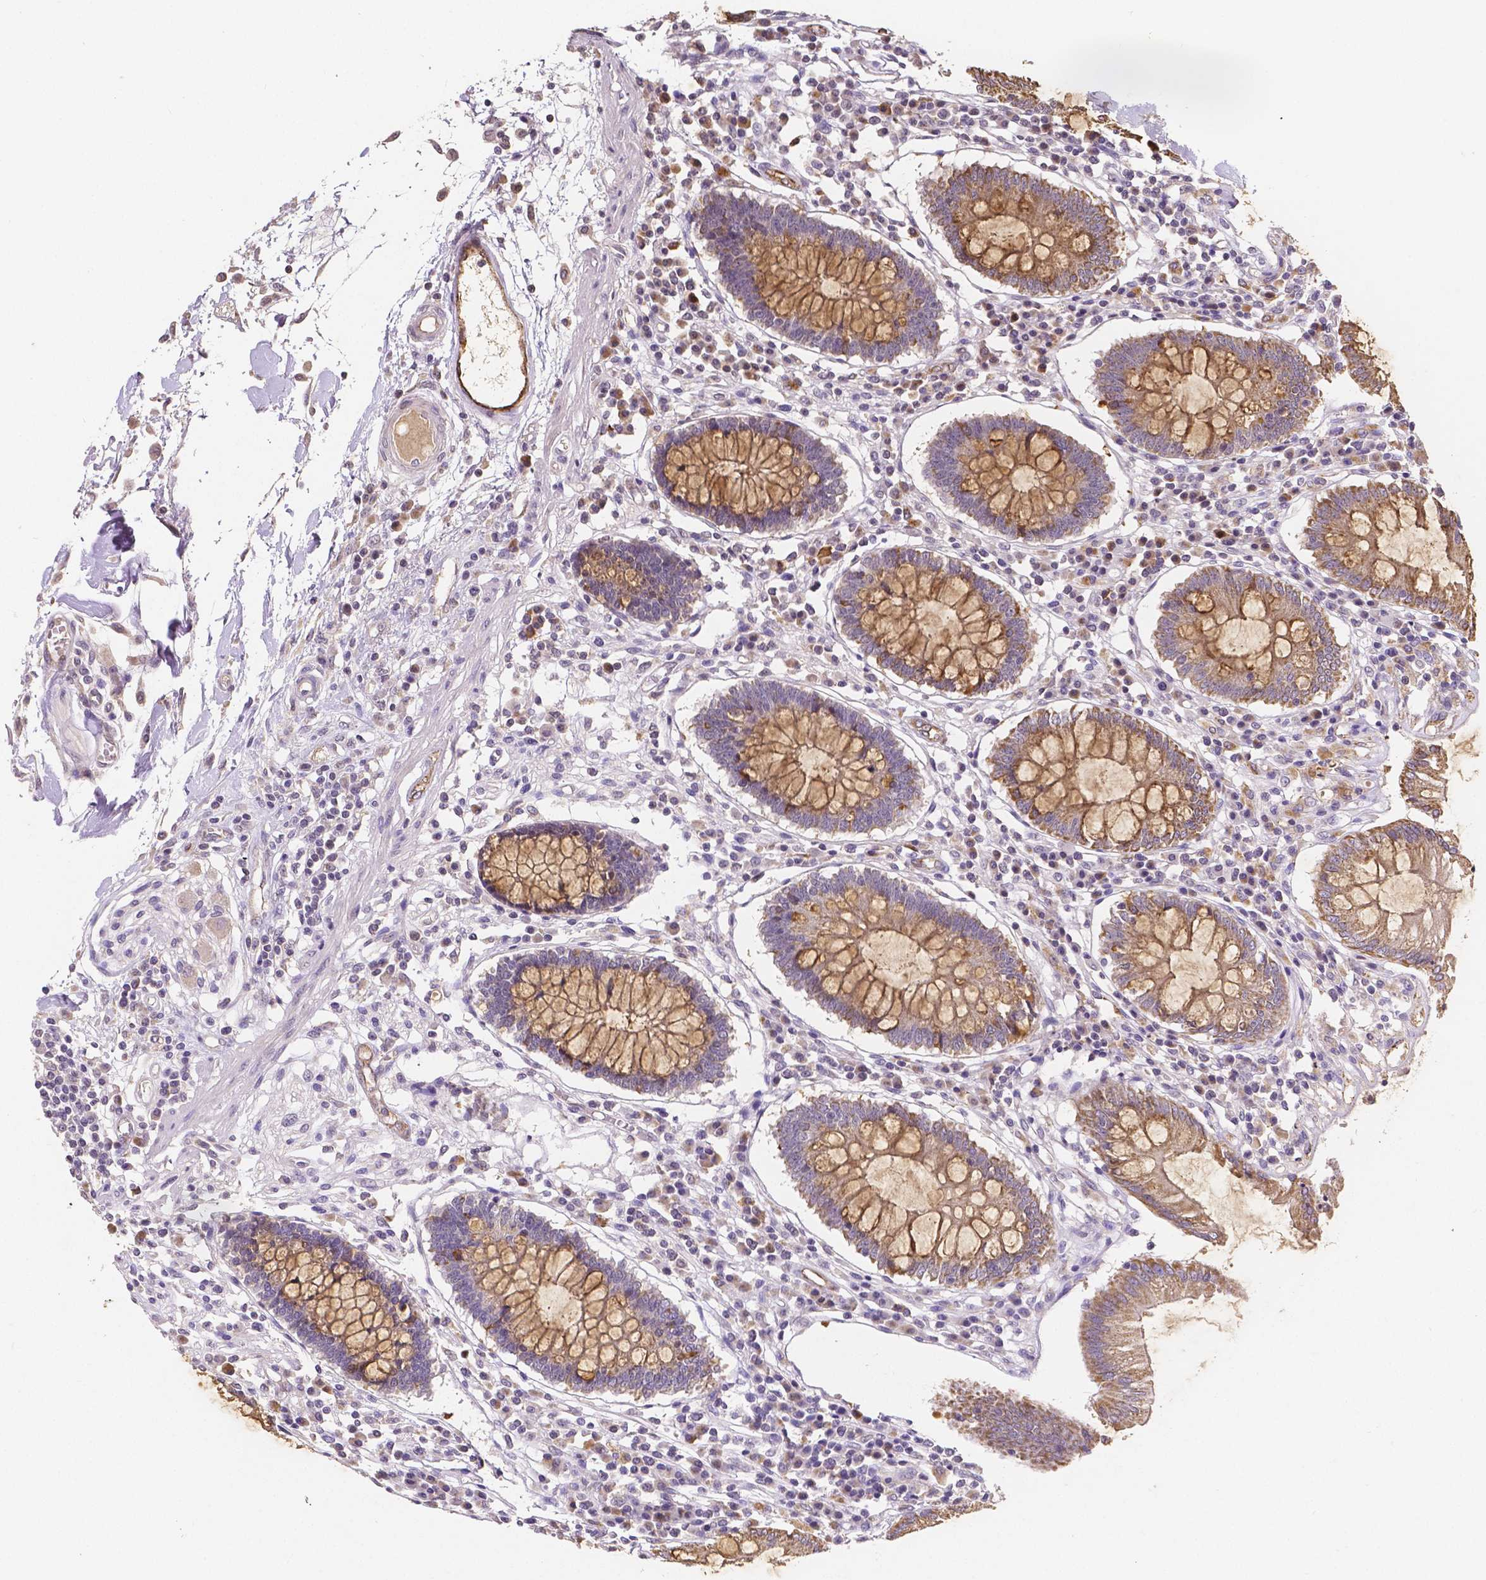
{"staining": {"intensity": "moderate", "quantity": ">75%", "location": "cytoplasmic/membranous"}, "tissue": "colon", "cell_type": "Endothelial cells", "image_type": "normal", "snomed": [{"axis": "morphology", "description": "Normal tissue, NOS"}, {"axis": "morphology", "description": "Adenocarcinoma, NOS"}, {"axis": "topography", "description": "Colon"}], "caption": "A brown stain shows moderate cytoplasmic/membranous expression of a protein in endothelial cells of normal colon.", "gene": "ELAVL2", "patient": {"sex": "male", "age": 83}}